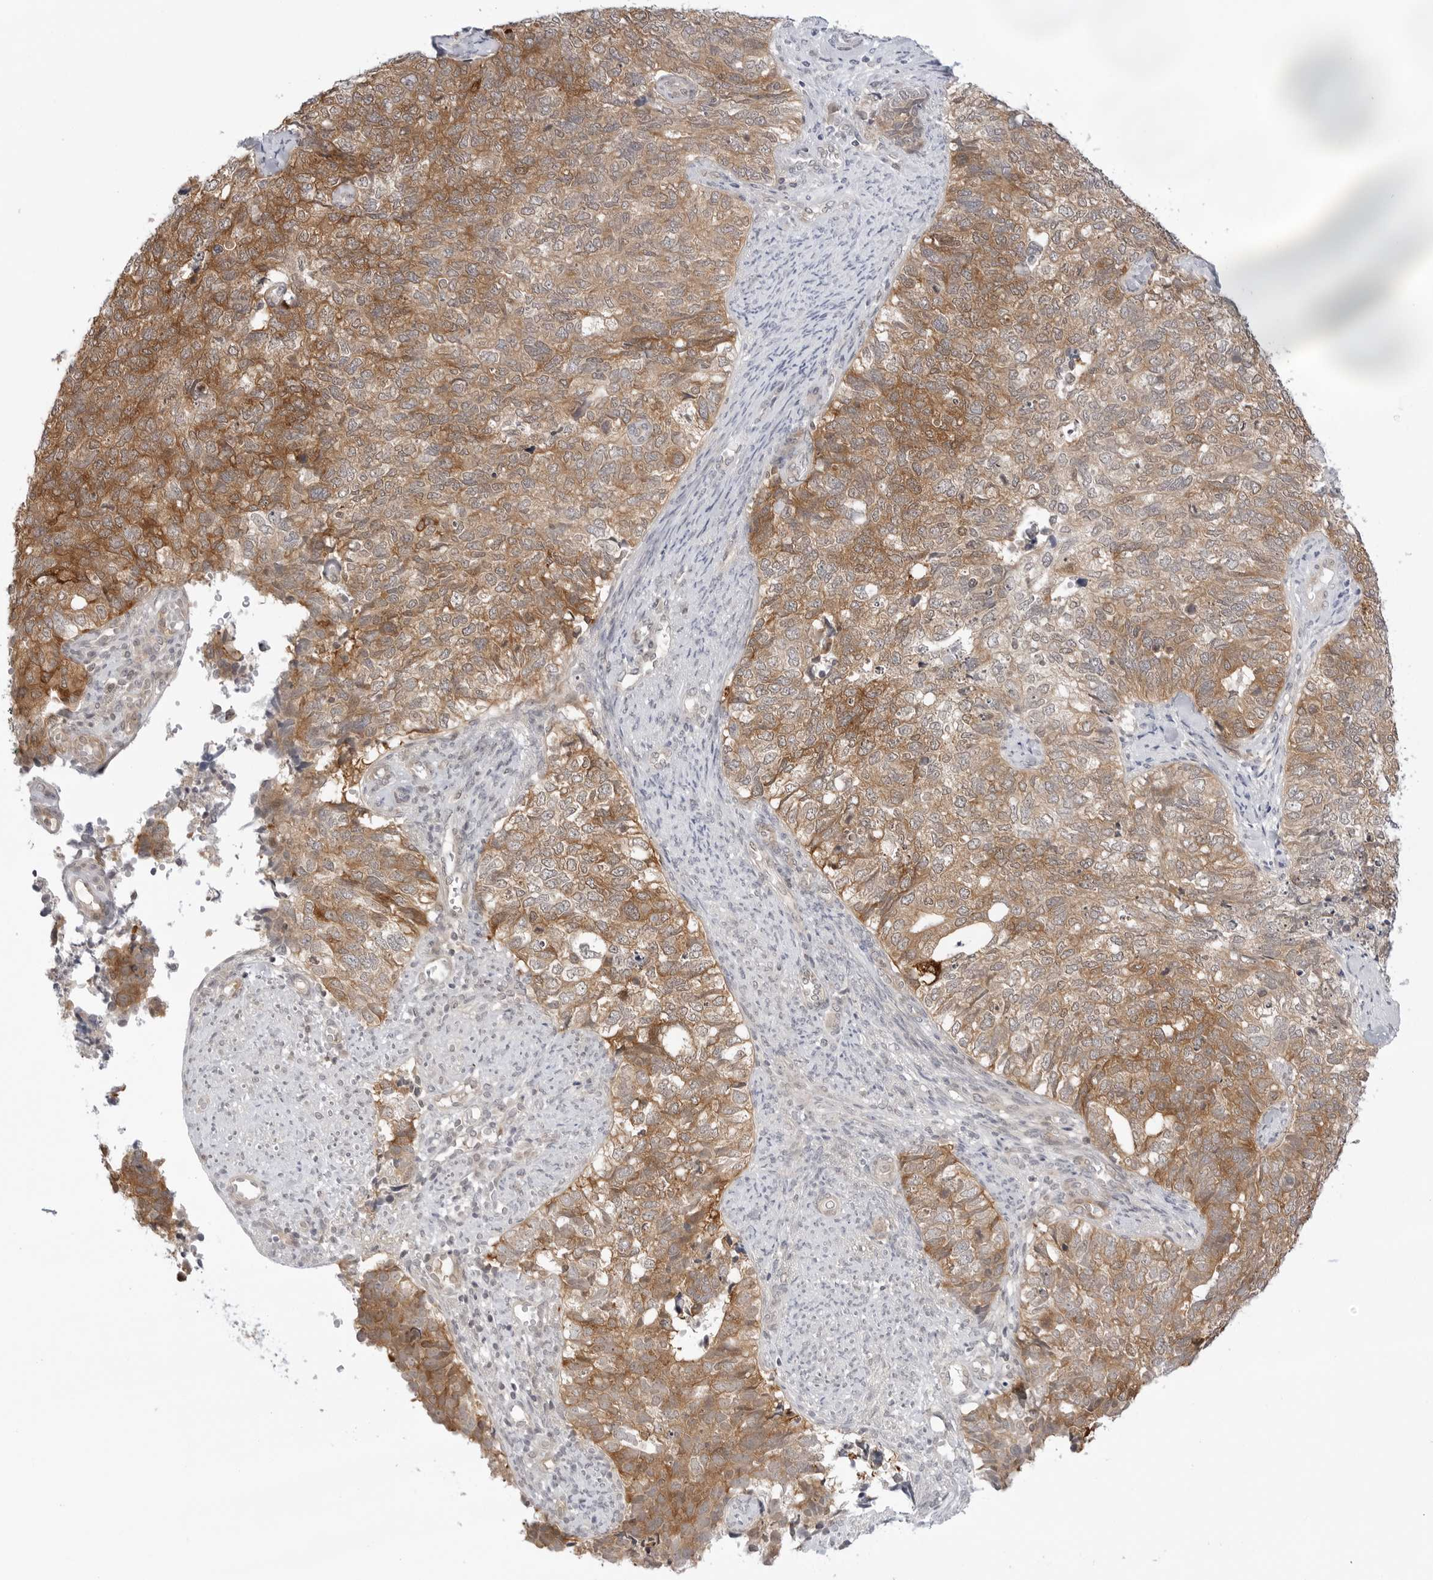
{"staining": {"intensity": "strong", "quantity": ">75%", "location": "cytoplasmic/membranous"}, "tissue": "cervical cancer", "cell_type": "Tumor cells", "image_type": "cancer", "snomed": [{"axis": "morphology", "description": "Squamous cell carcinoma, NOS"}, {"axis": "topography", "description": "Cervix"}], "caption": "Immunohistochemical staining of human squamous cell carcinoma (cervical) displays high levels of strong cytoplasmic/membranous protein expression in approximately >75% of tumor cells.", "gene": "NUDC", "patient": {"sex": "female", "age": 63}}